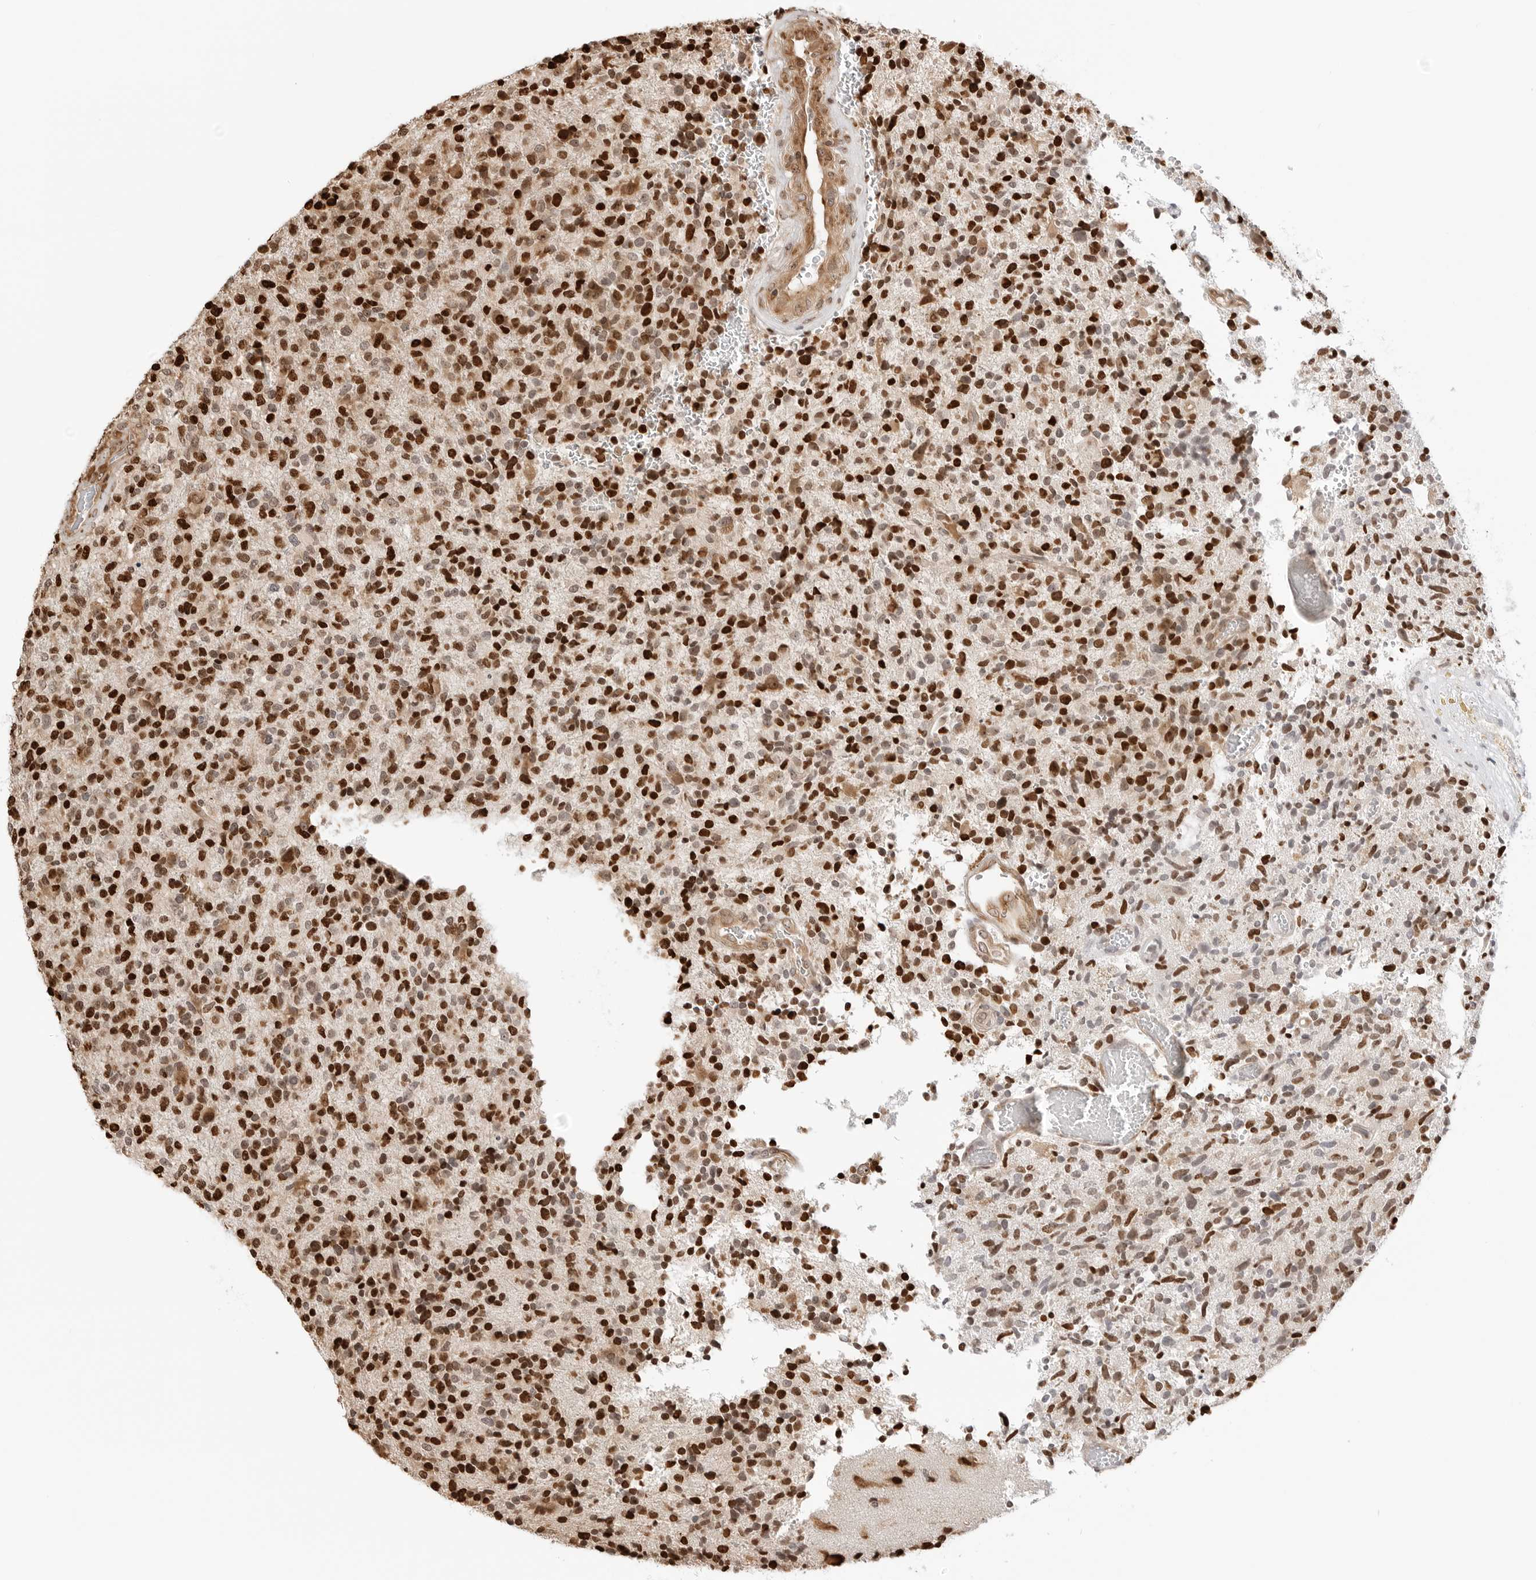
{"staining": {"intensity": "strong", "quantity": ">75%", "location": "nuclear"}, "tissue": "glioma", "cell_type": "Tumor cells", "image_type": "cancer", "snomed": [{"axis": "morphology", "description": "Glioma, malignant, High grade"}, {"axis": "topography", "description": "Brain"}], "caption": "An IHC micrograph of tumor tissue is shown. Protein staining in brown labels strong nuclear positivity in high-grade glioma (malignant) within tumor cells.", "gene": "FKBP14", "patient": {"sex": "male", "age": 72}}